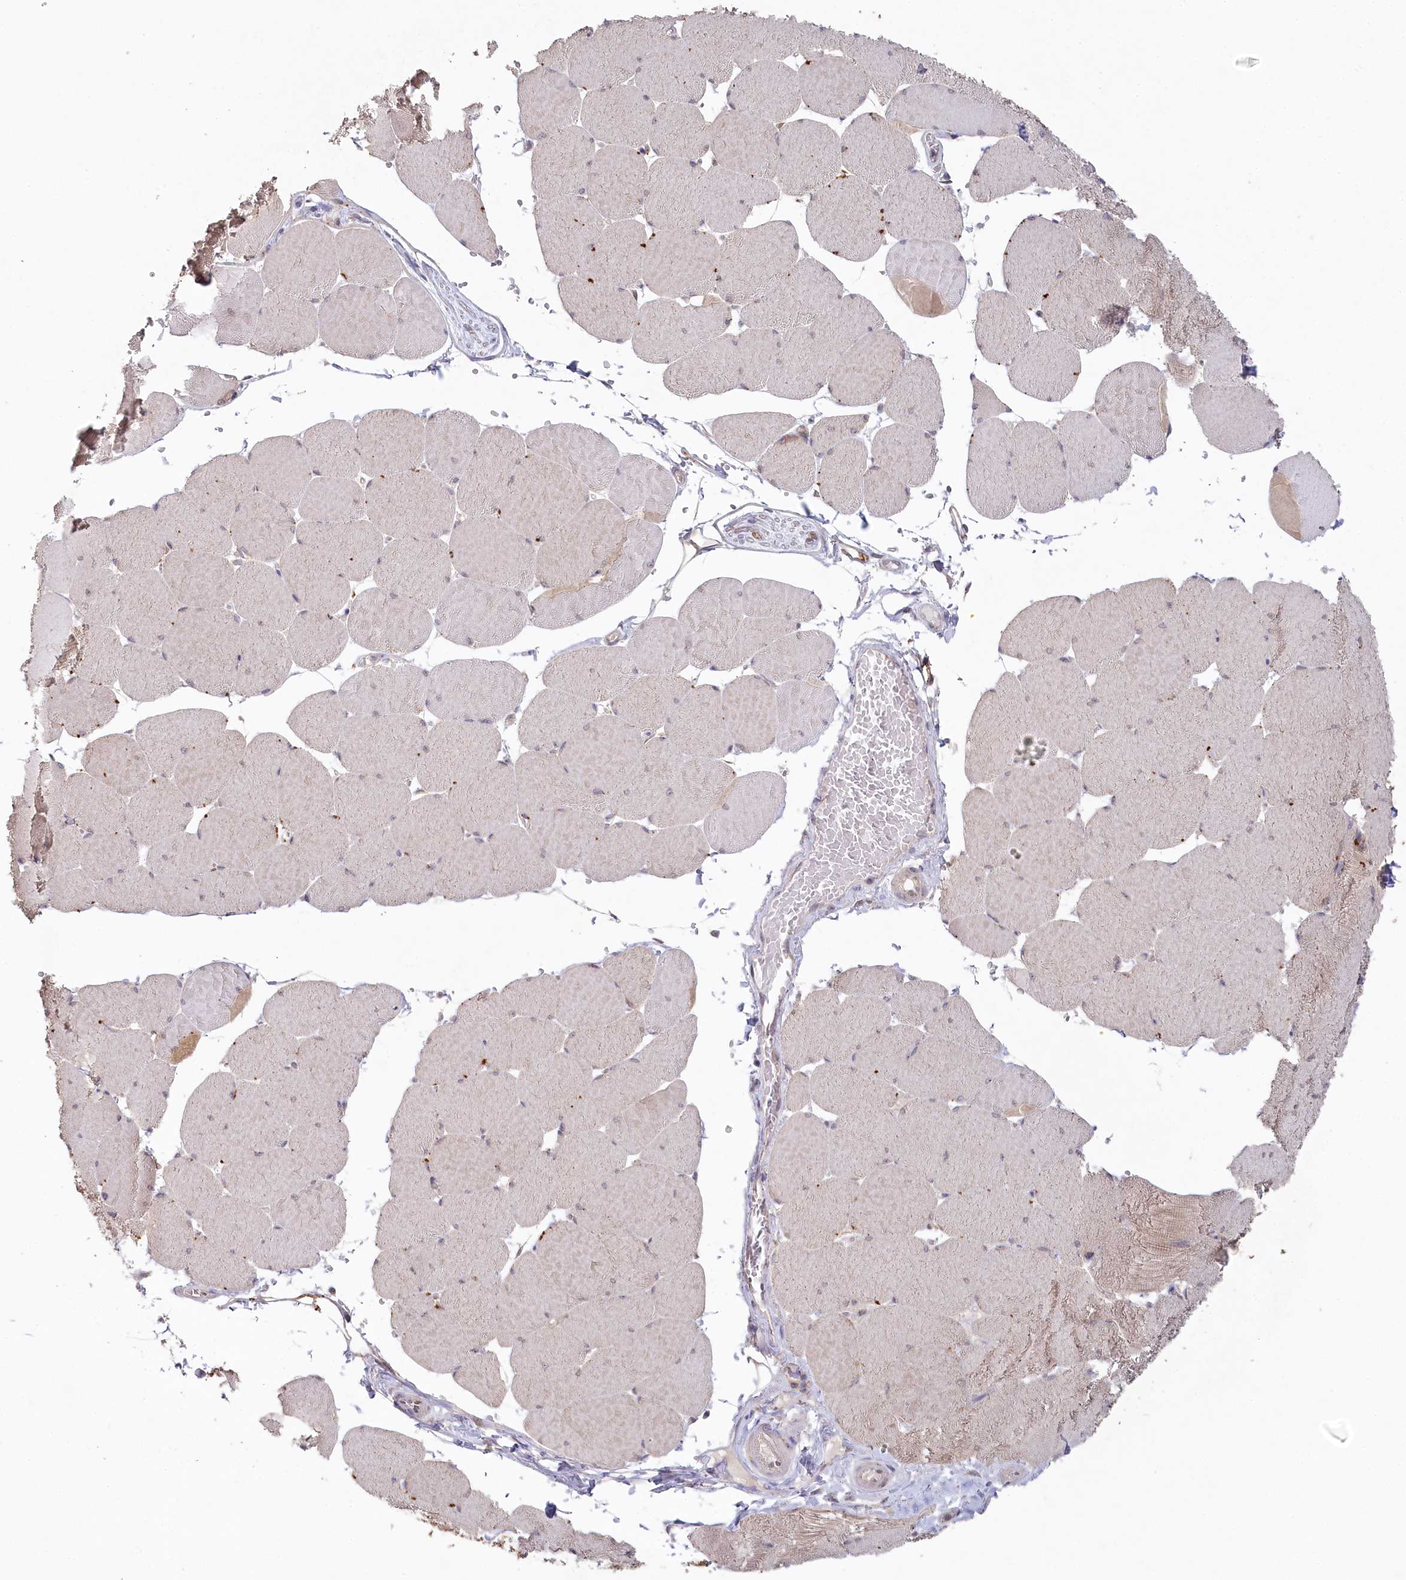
{"staining": {"intensity": "weak", "quantity": "<25%", "location": "cytoplasmic/membranous"}, "tissue": "skeletal muscle", "cell_type": "Myocytes", "image_type": "normal", "snomed": [{"axis": "morphology", "description": "Normal tissue, NOS"}, {"axis": "topography", "description": "Skeletal muscle"}, {"axis": "topography", "description": "Head-Neck"}], "caption": "Immunohistochemical staining of normal human skeletal muscle demonstrates no significant positivity in myocytes.", "gene": "AAMDC", "patient": {"sex": "male", "age": 66}}